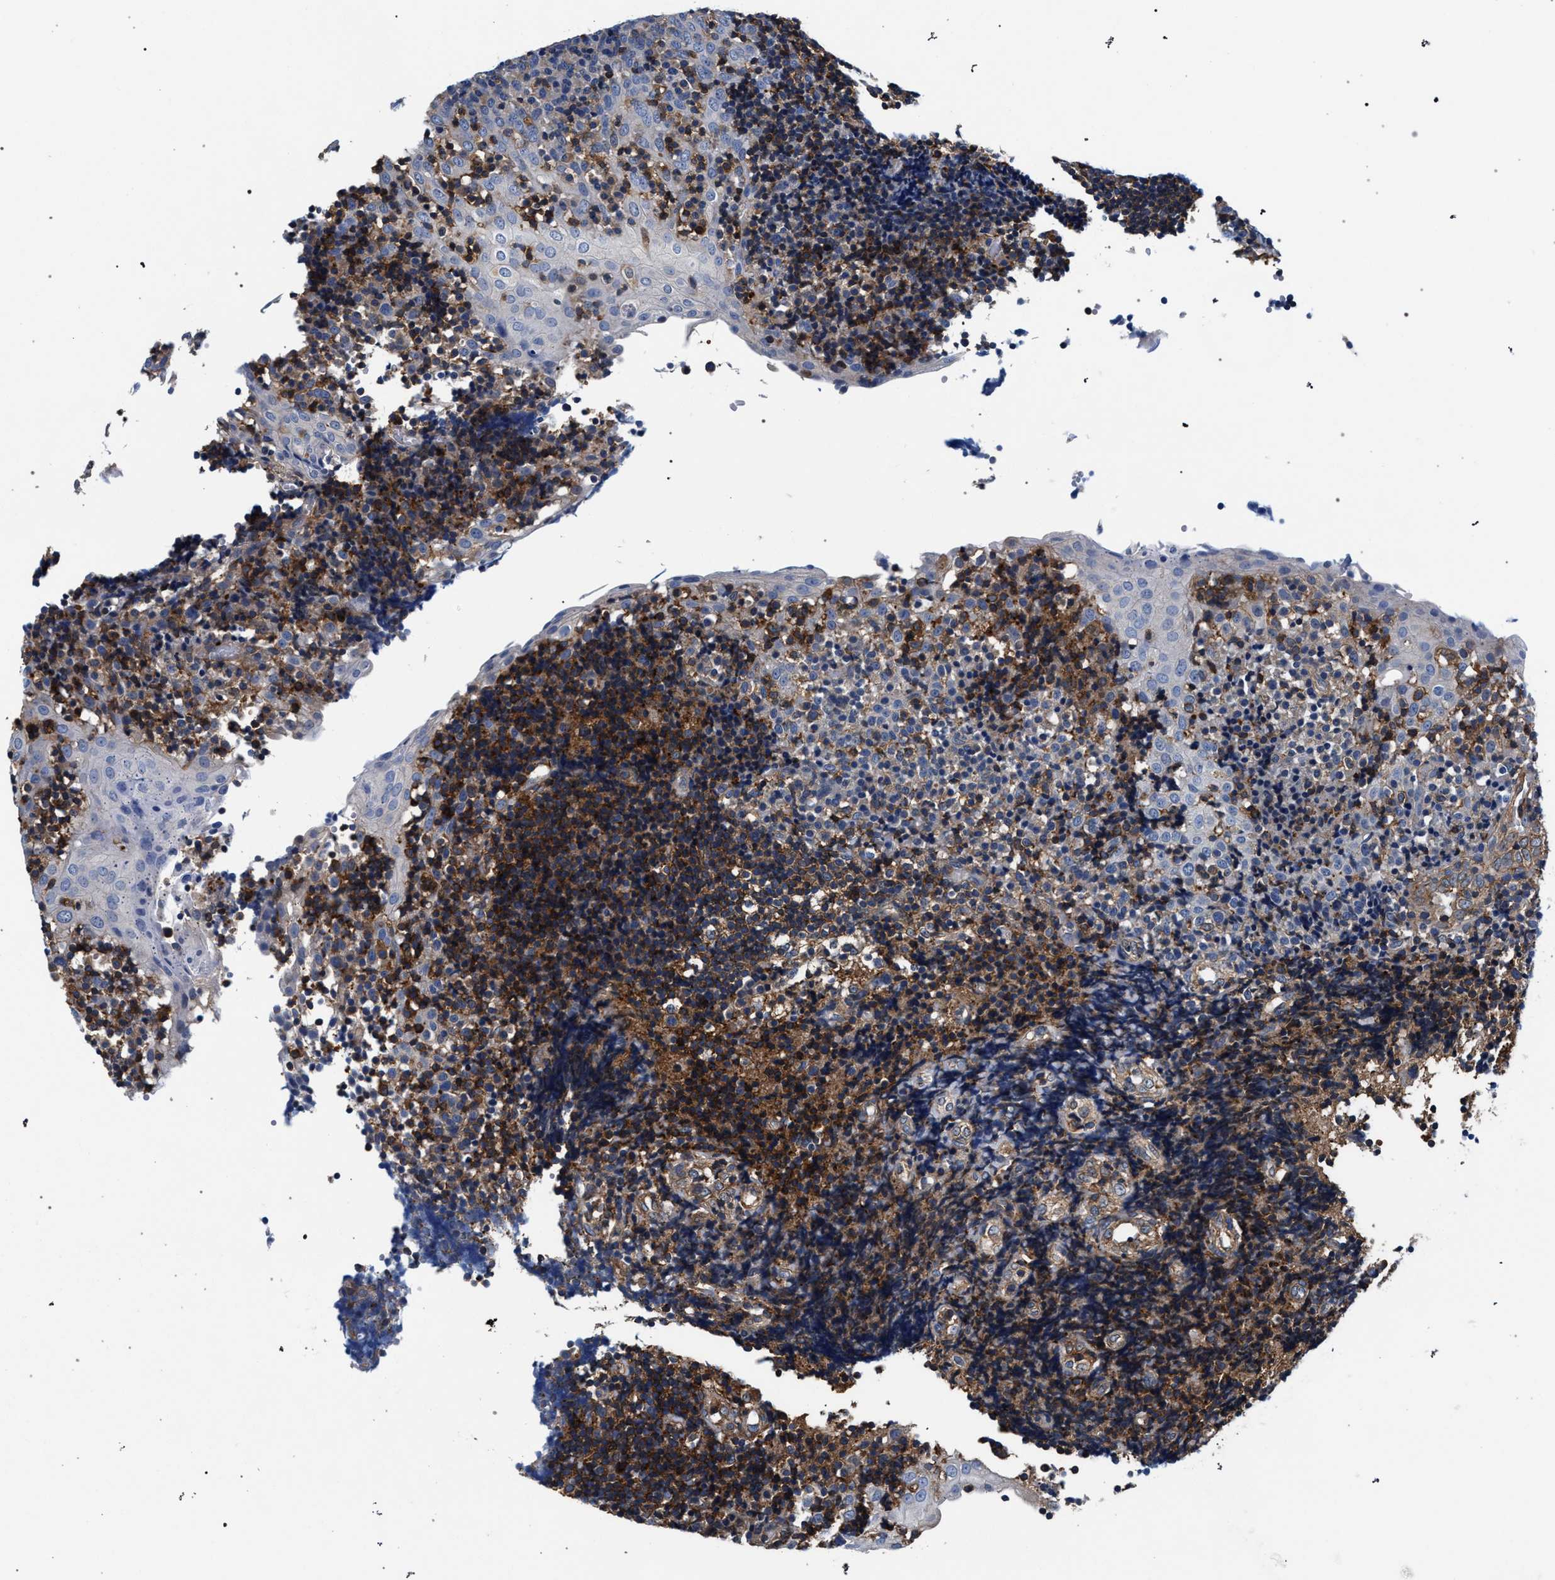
{"staining": {"intensity": "strong", "quantity": ">75%", "location": "cytoplasmic/membranous"}, "tissue": "tonsil", "cell_type": "Germinal center cells", "image_type": "normal", "snomed": [{"axis": "morphology", "description": "Normal tissue, NOS"}, {"axis": "topography", "description": "Tonsil"}], "caption": "Tonsil stained for a protein (brown) demonstrates strong cytoplasmic/membranous positive staining in about >75% of germinal center cells.", "gene": "LASP1", "patient": {"sex": "female", "age": 40}}